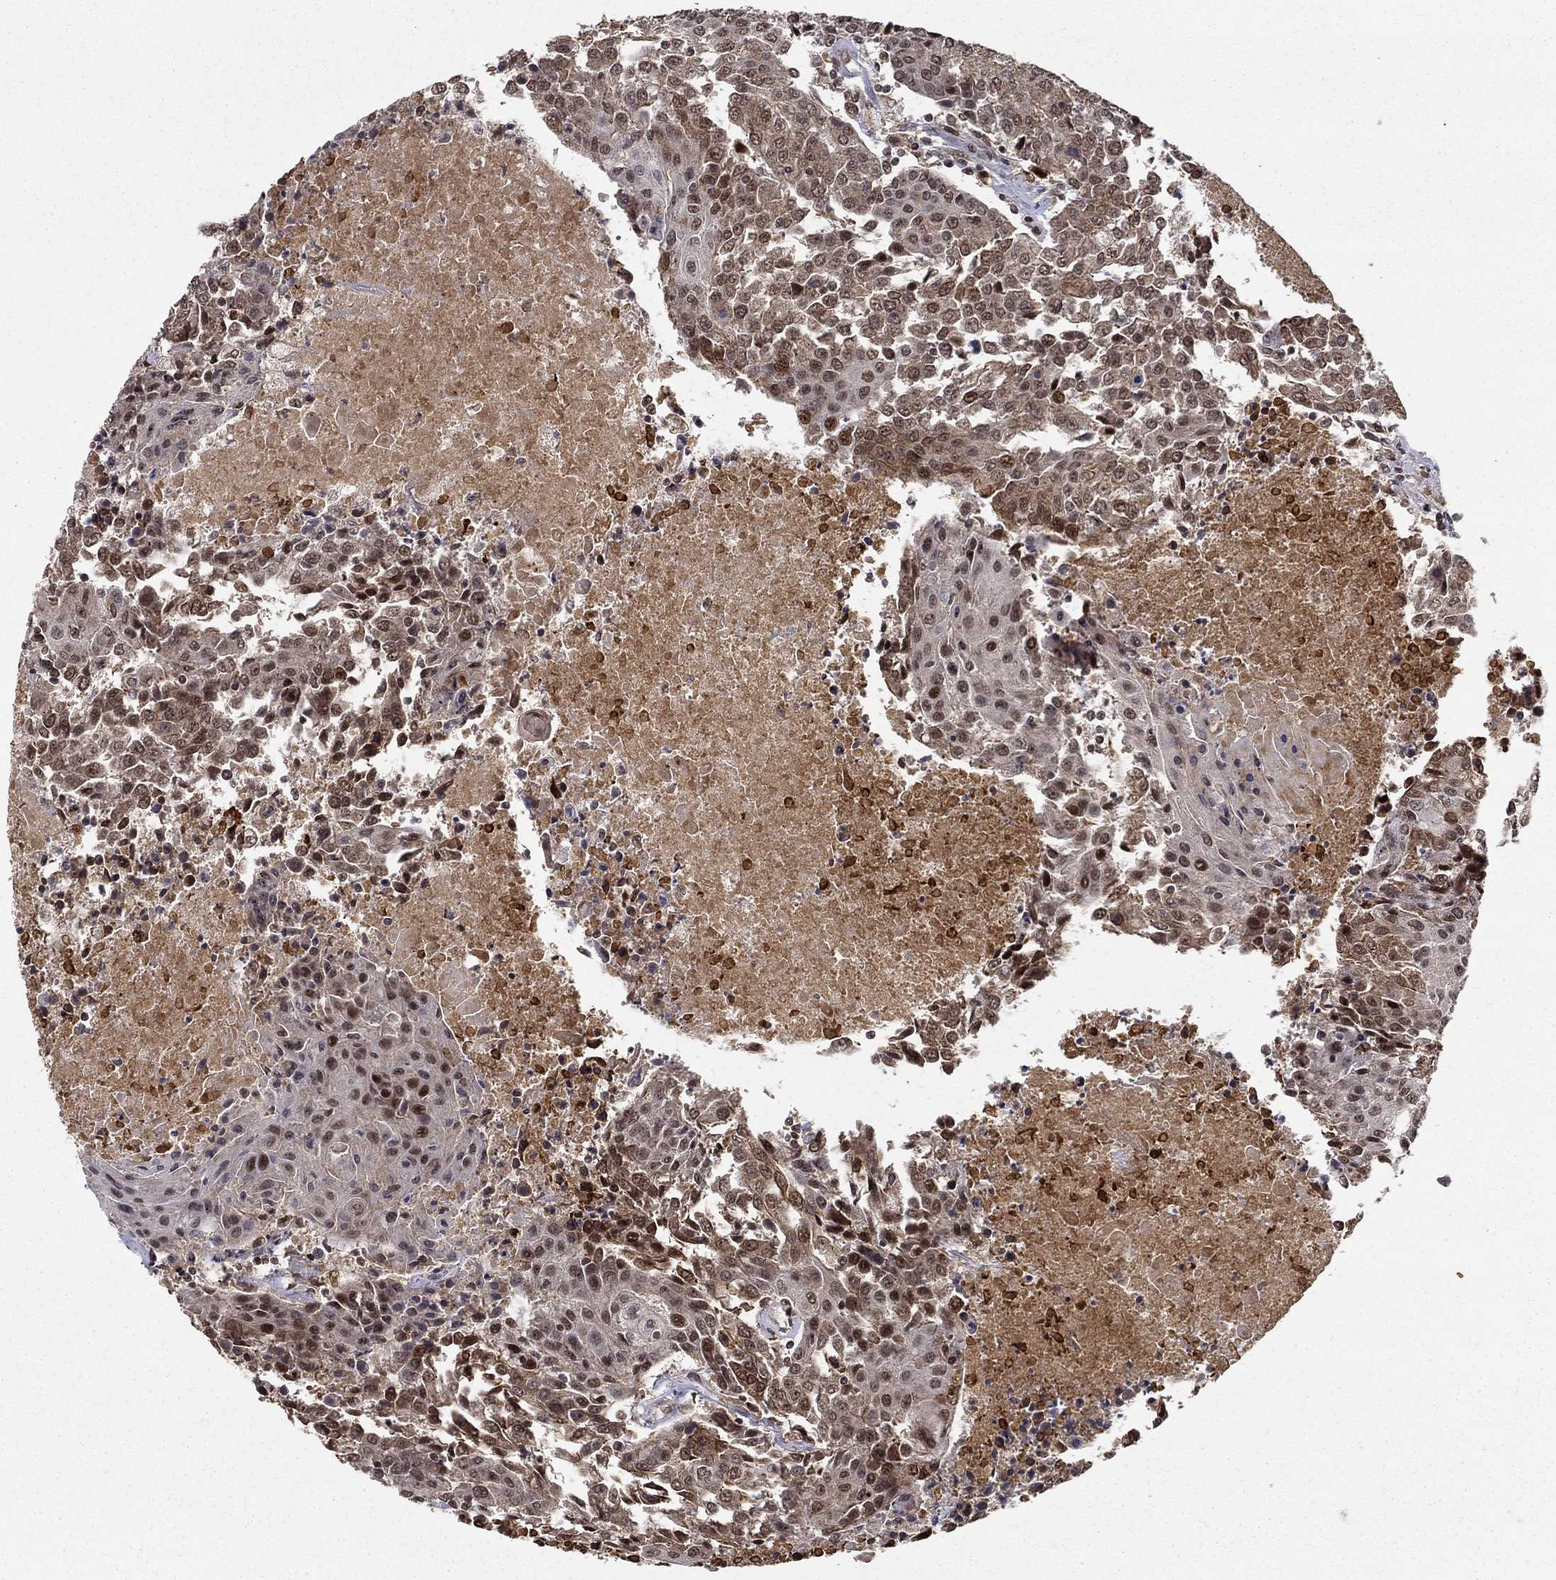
{"staining": {"intensity": "moderate", "quantity": "<25%", "location": "nuclear"}, "tissue": "urothelial cancer", "cell_type": "Tumor cells", "image_type": "cancer", "snomed": [{"axis": "morphology", "description": "Urothelial carcinoma, High grade"}, {"axis": "topography", "description": "Urinary bladder"}], "caption": "About <25% of tumor cells in high-grade urothelial carcinoma show moderate nuclear protein positivity as visualized by brown immunohistochemical staining.", "gene": "CDCA7L", "patient": {"sex": "female", "age": 85}}